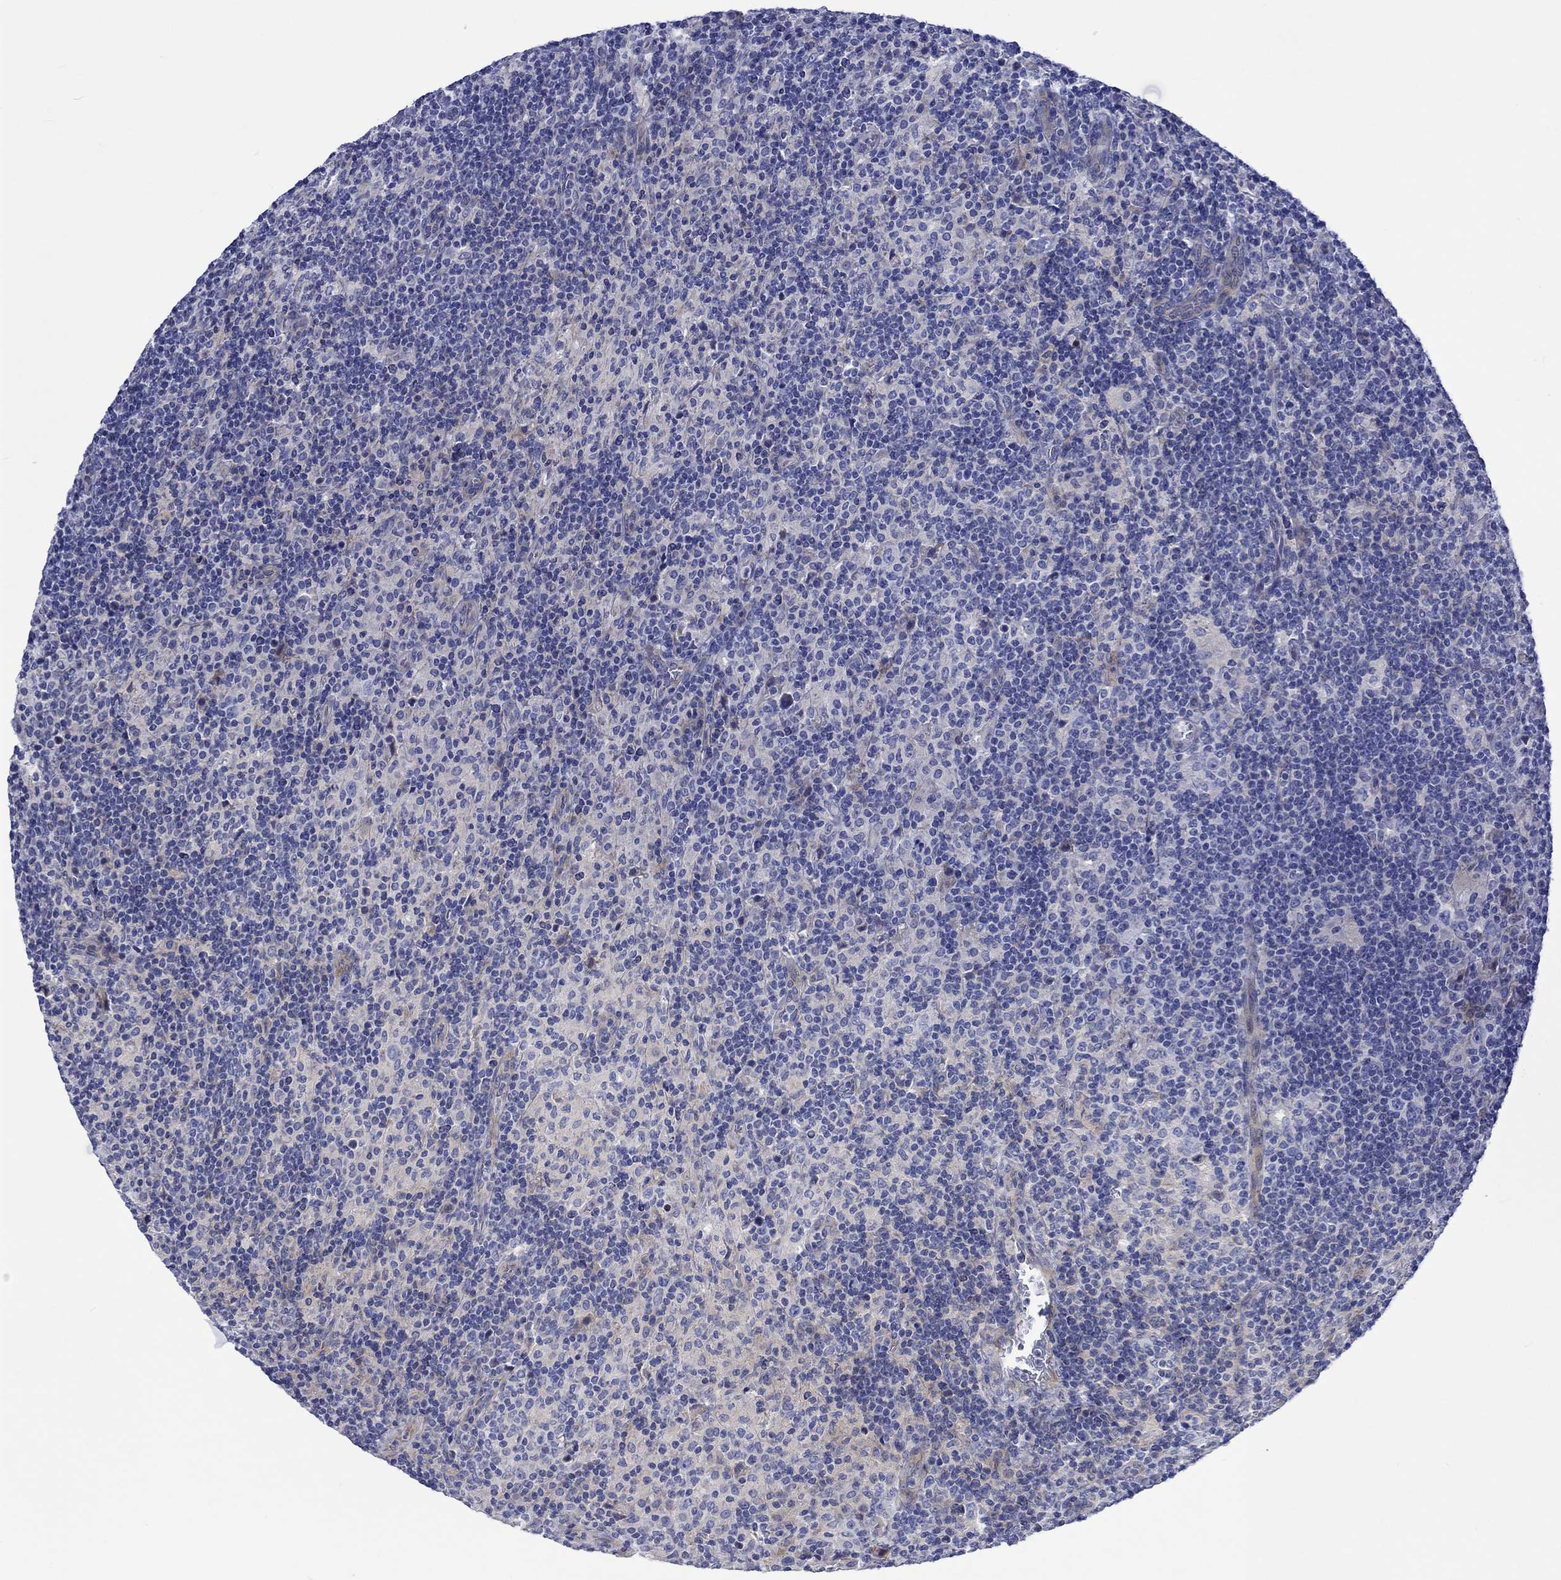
{"staining": {"intensity": "negative", "quantity": "none", "location": "none"}, "tissue": "lymphoma", "cell_type": "Tumor cells", "image_type": "cancer", "snomed": [{"axis": "morphology", "description": "Hodgkin's disease, NOS"}, {"axis": "topography", "description": "Lymph node"}], "caption": "Immunohistochemistry histopathology image of neoplastic tissue: human lymphoma stained with DAB (3,3'-diaminobenzidine) demonstrates no significant protein staining in tumor cells.", "gene": "NRIP3", "patient": {"sex": "male", "age": 70}}